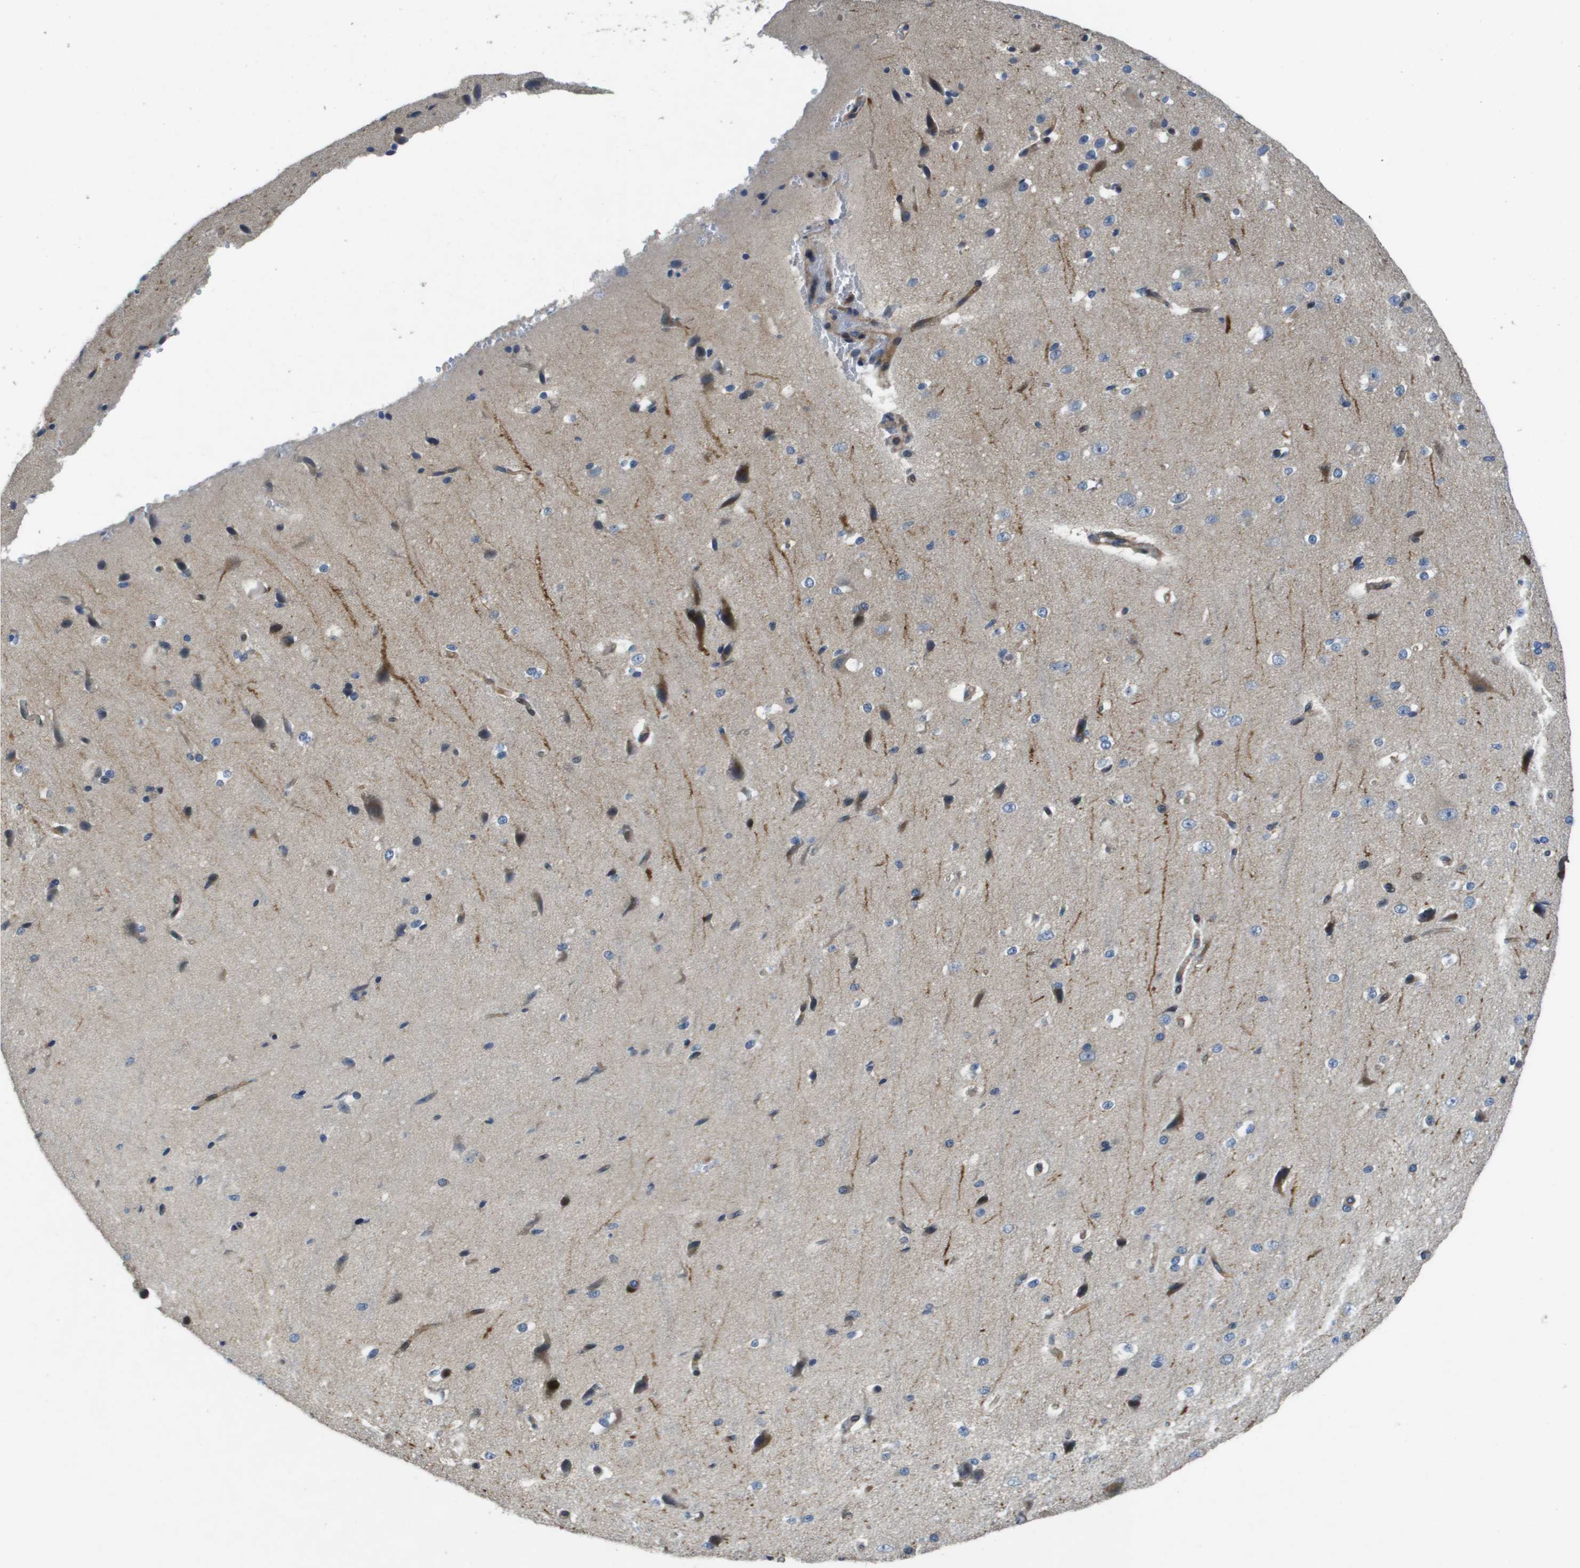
{"staining": {"intensity": "negative", "quantity": "none", "location": "none"}, "tissue": "cerebral cortex", "cell_type": "Endothelial cells", "image_type": "normal", "snomed": [{"axis": "morphology", "description": "Normal tissue, NOS"}, {"axis": "morphology", "description": "Developmental malformation"}, {"axis": "topography", "description": "Cerebral cortex"}], "caption": "A histopathology image of human cerebral cortex is negative for staining in endothelial cells. (Brightfield microscopy of DAB IHC at high magnification).", "gene": "SCN4B", "patient": {"sex": "female", "age": 30}}